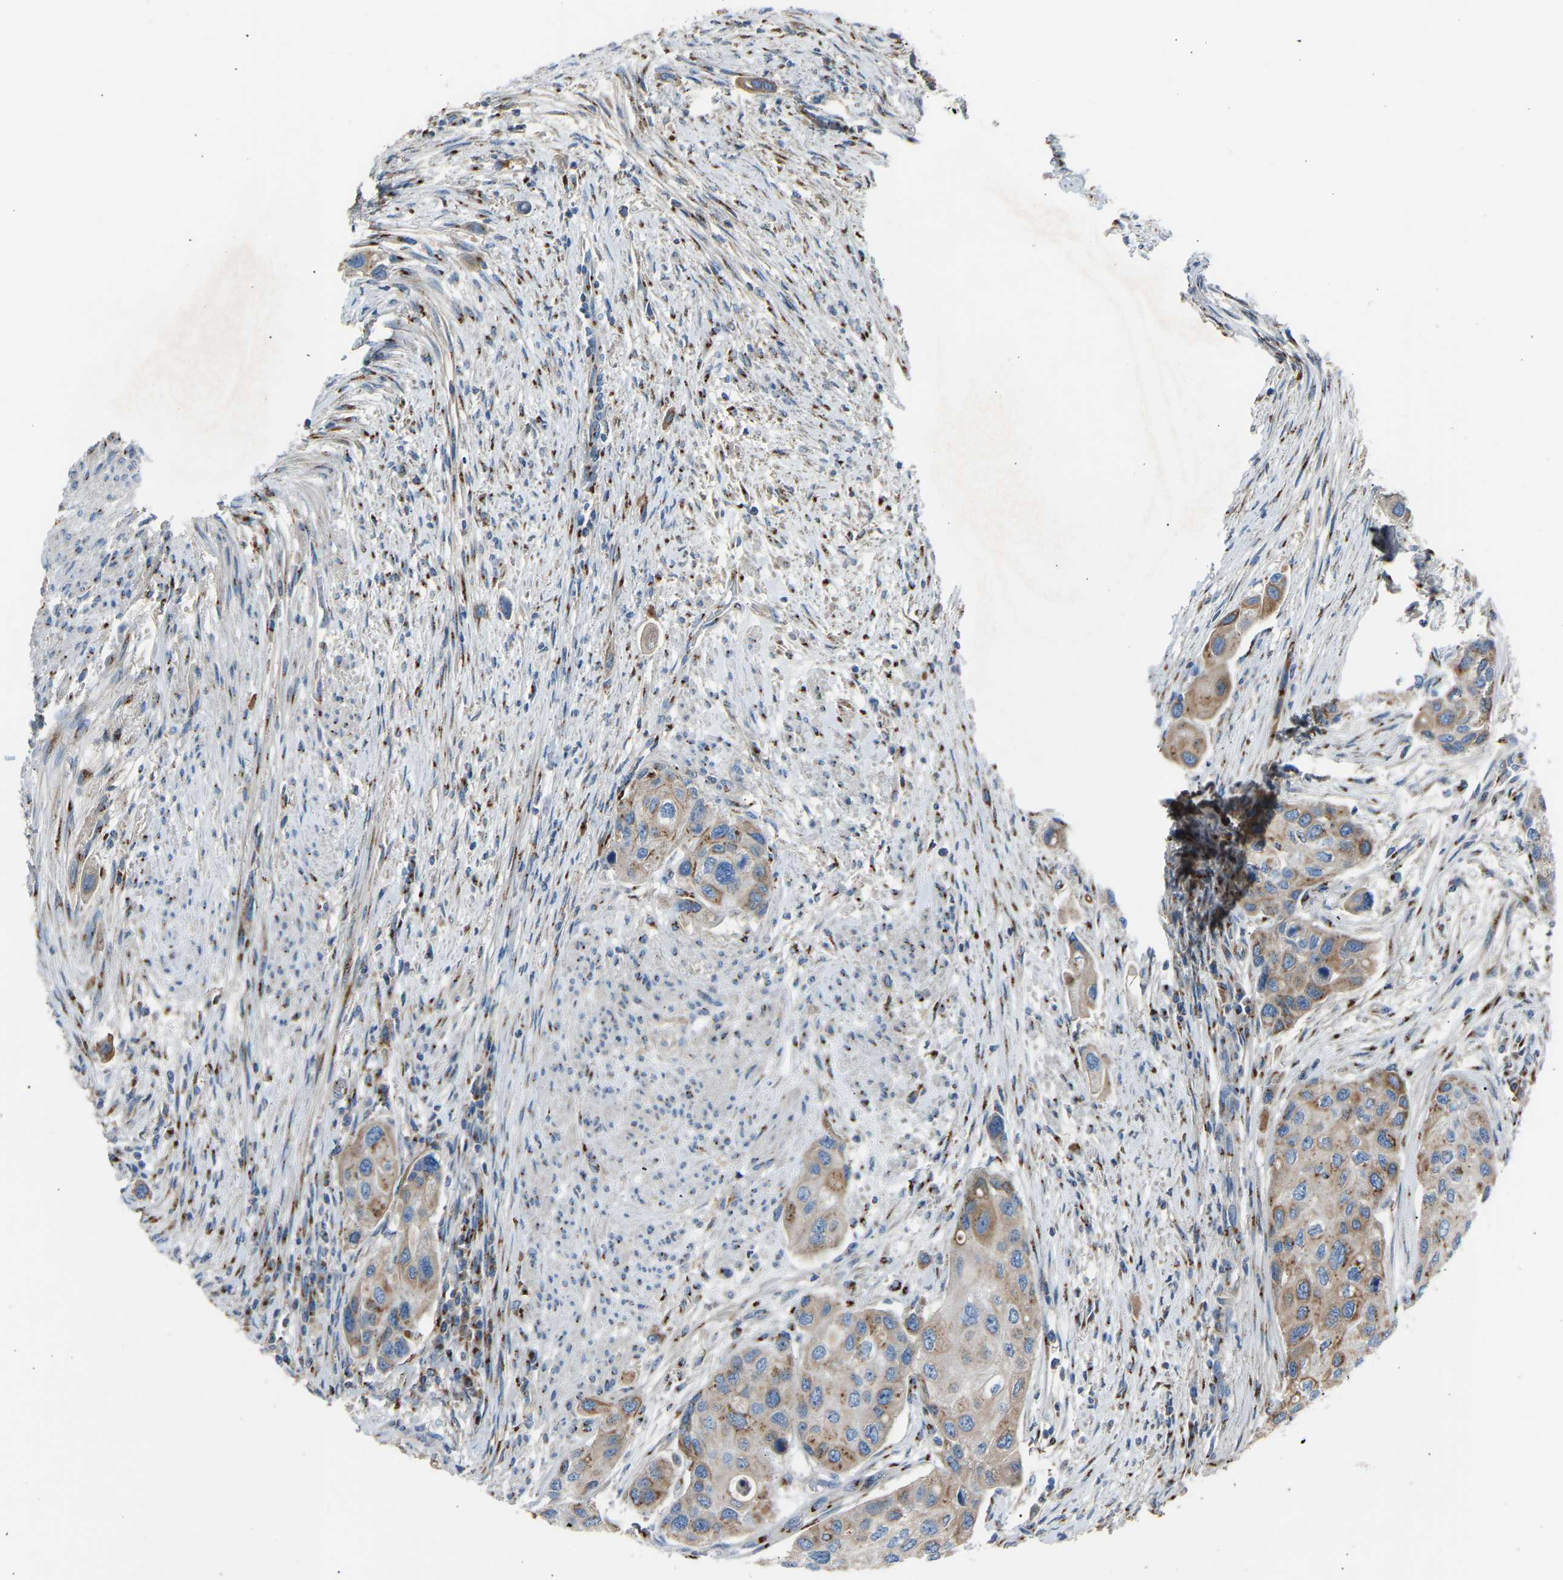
{"staining": {"intensity": "moderate", "quantity": "25%-75%", "location": "cytoplasmic/membranous"}, "tissue": "urothelial cancer", "cell_type": "Tumor cells", "image_type": "cancer", "snomed": [{"axis": "morphology", "description": "Urothelial carcinoma, High grade"}, {"axis": "topography", "description": "Urinary bladder"}], "caption": "IHC of urothelial cancer demonstrates medium levels of moderate cytoplasmic/membranous positivity in about 25%-75% of tumor cells.", "gene": "CYREN", "patient": {"sex": "female", "age": 56}}